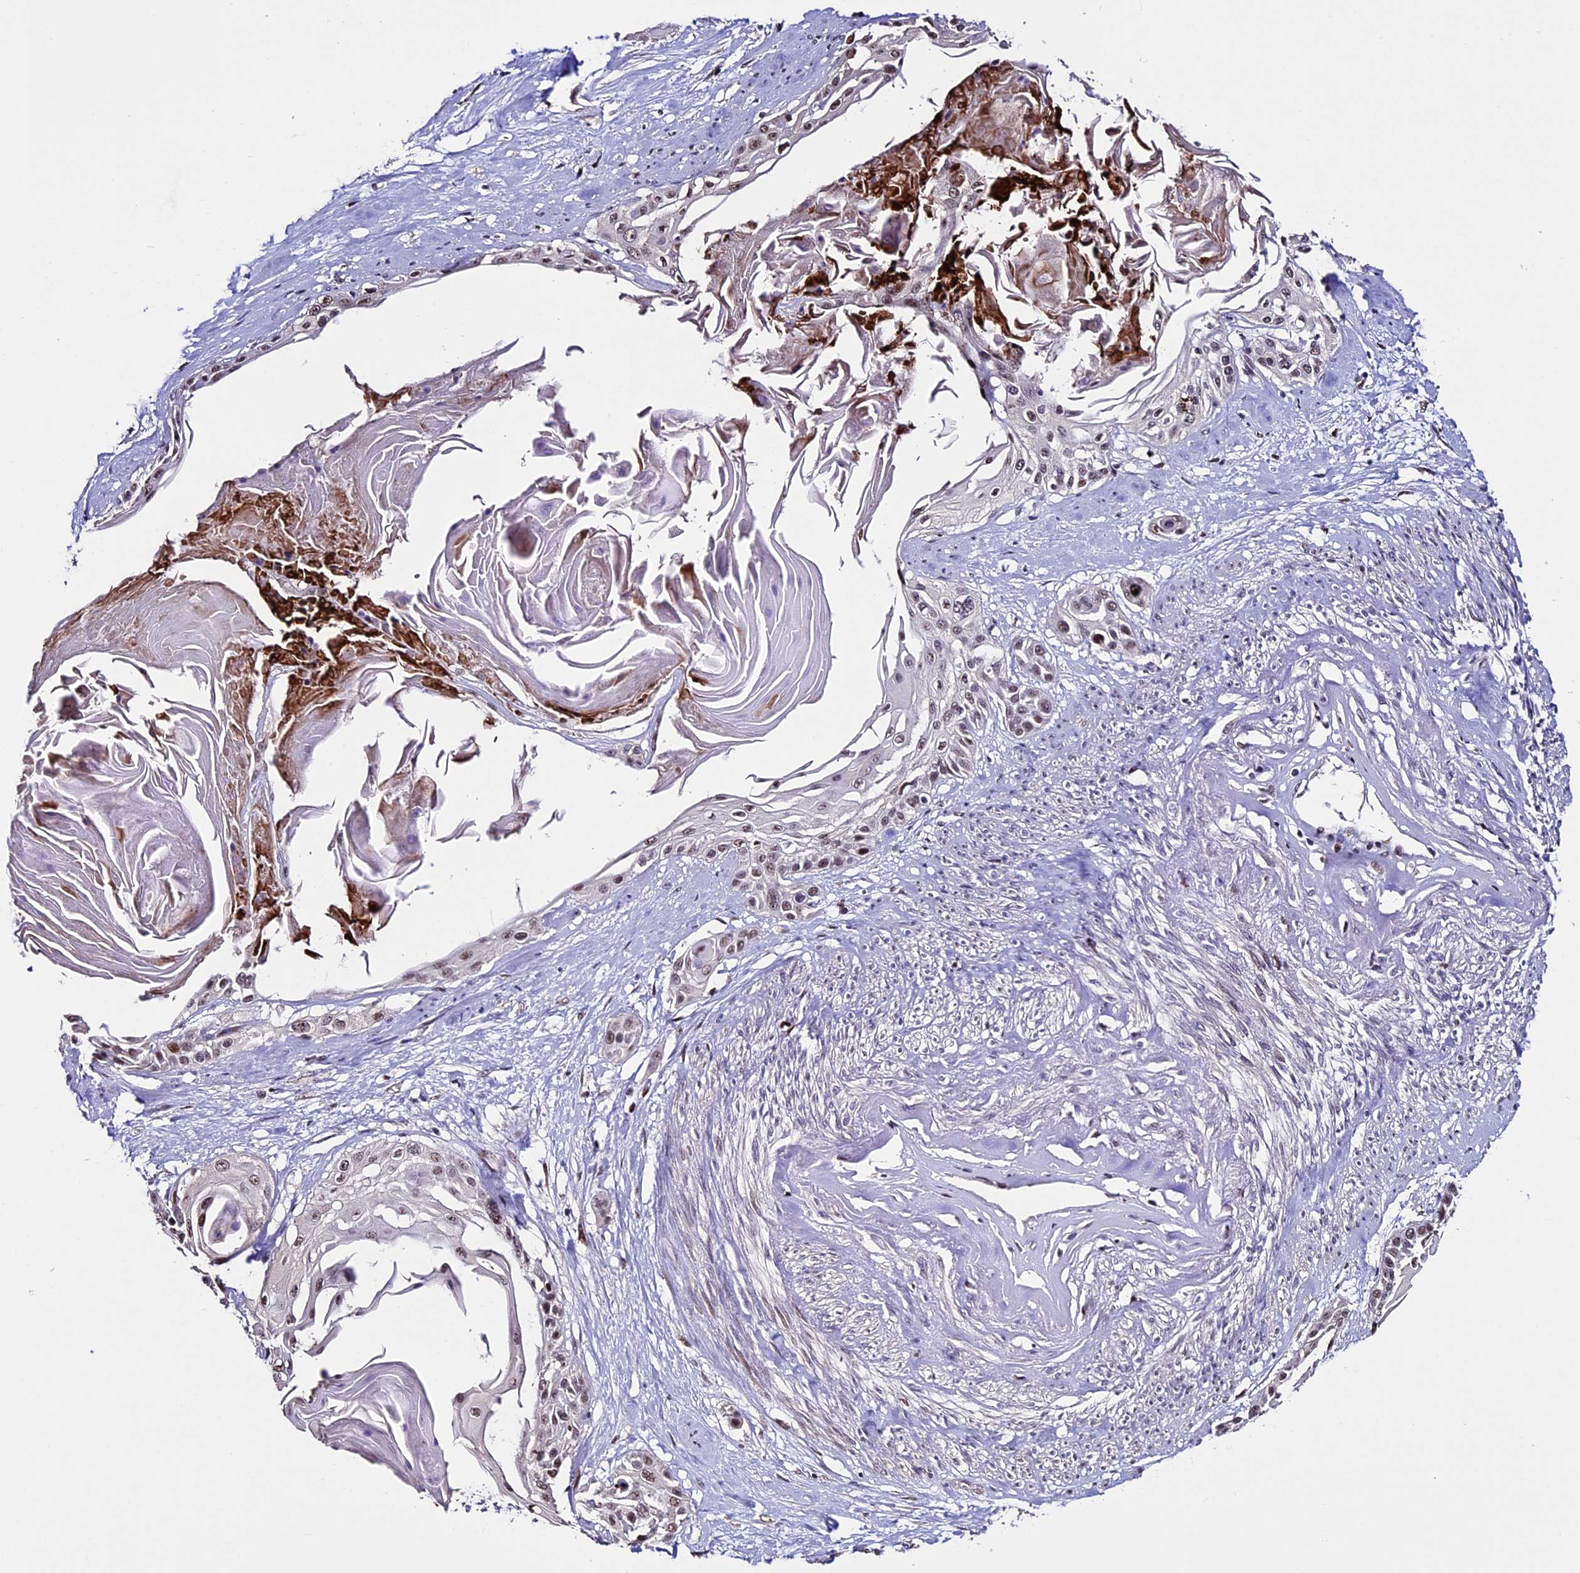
{"staining": {"intensity": "moderate", "quantity": ">75%", "location": "nuclear"}, "tissue": "cervical cancer", "cell_type": "Tumor cells", "image_type": "cancer", "snomed": [{"axis": "morphology", "description": "Squamous cell carcinoma, NOS"}, {"axis": "topography", "description": "Cervix"}], "caption": "A high-resolution photomicrograph shows immunohistochemistry staining of cervical squamous cell carcinoma, which displays moderate nuclear staining in about >75% of tumor cells.", "gene": "TCP11L2", "patient": {"sex": "female", "age": 57}}